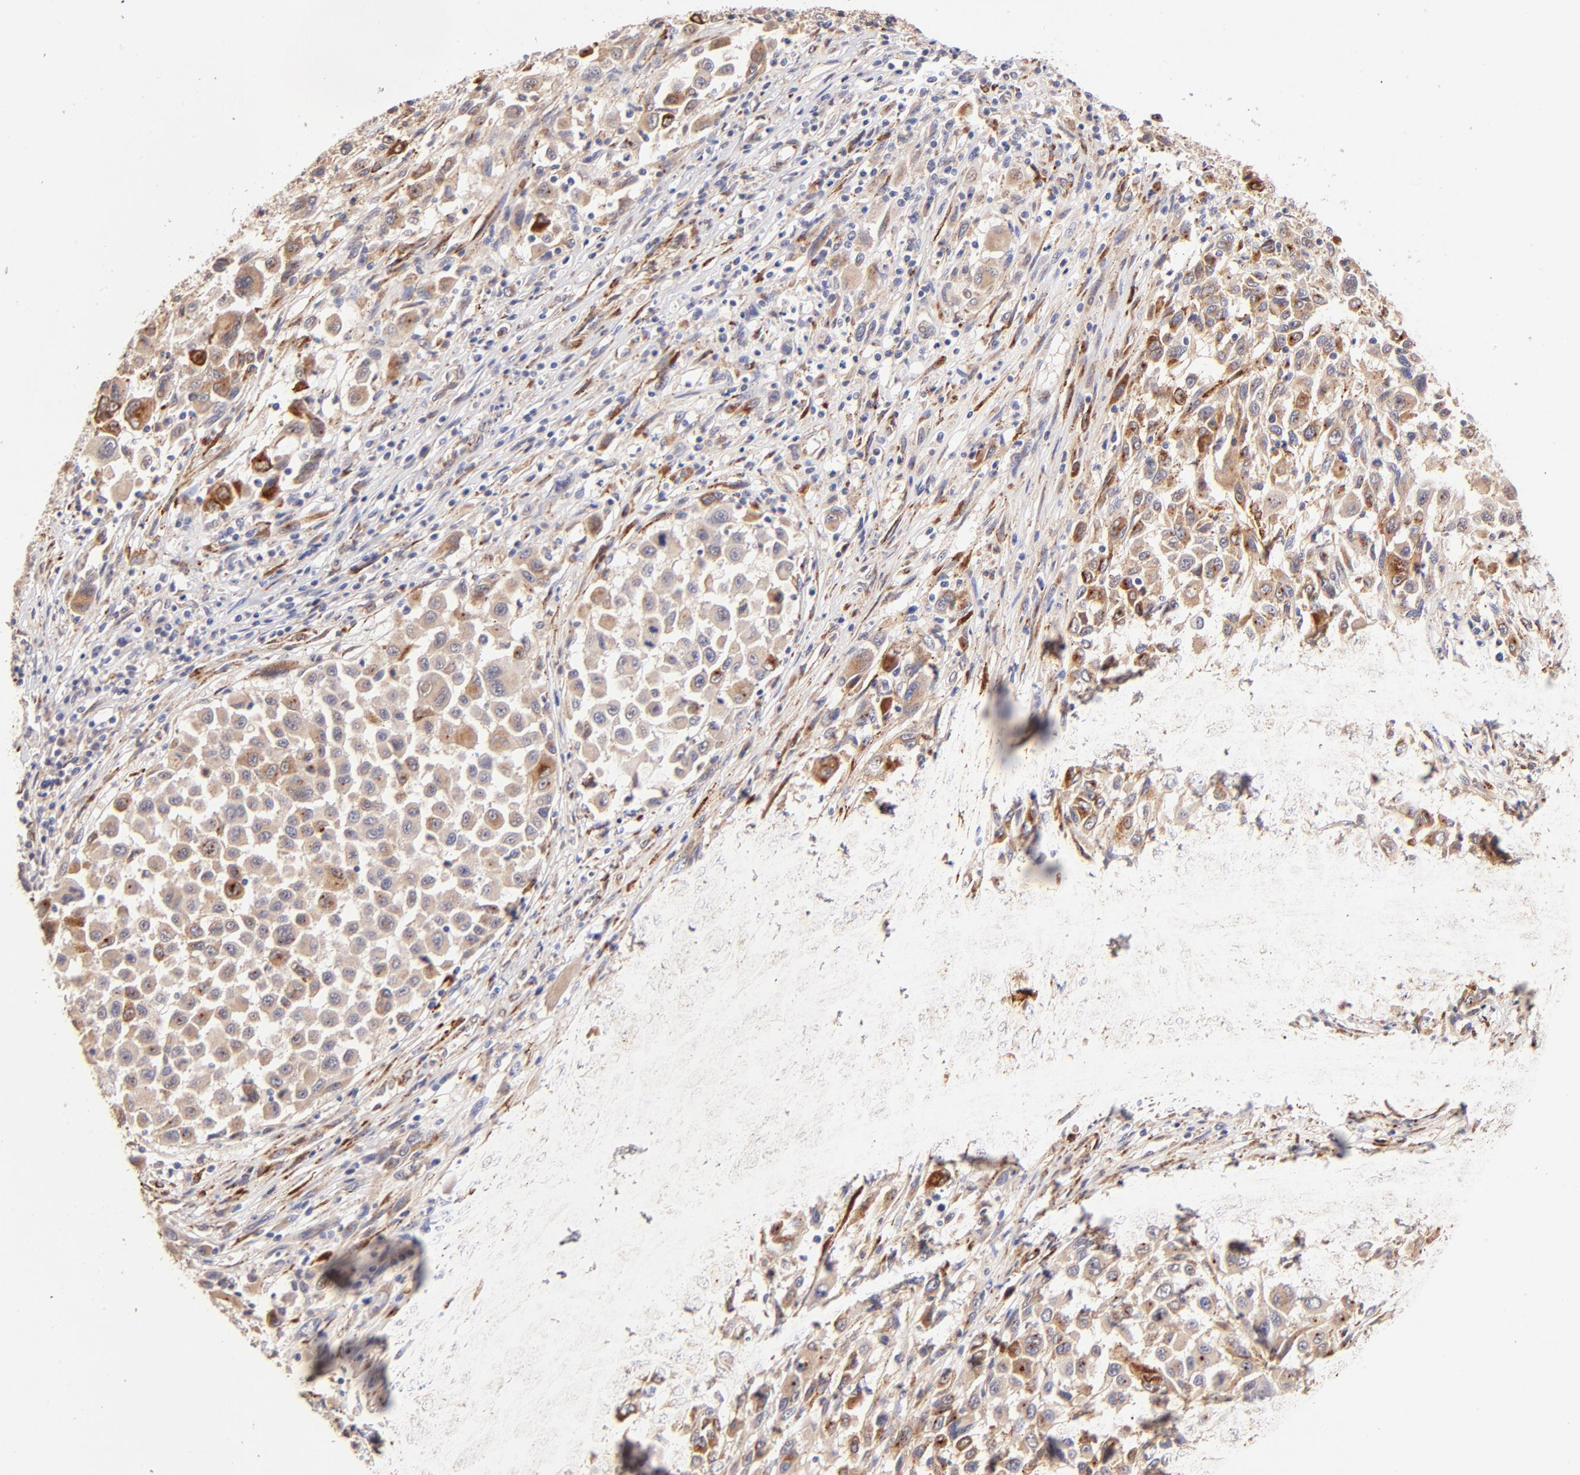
{"staining": {"intensity": "weak", "quantity": "25%-75%", "location": "cytoplasmic/membranous"}, "tissue": "melanoma", "cell_type": "Tumor cells", "image_type": "cancer", "snomed": [{"axis": "morphology", "description": "Malignant melanoma, Metastatic site"}, {"axis": "topography", "description": "Lymph node"}], "caption": "Weak cytoplasmic/membranous expression is present in approximately 25%-75% of tumor cells in melanoma.", "gene": "SPARC", "patient": {"sex": "male", "age": 61}}